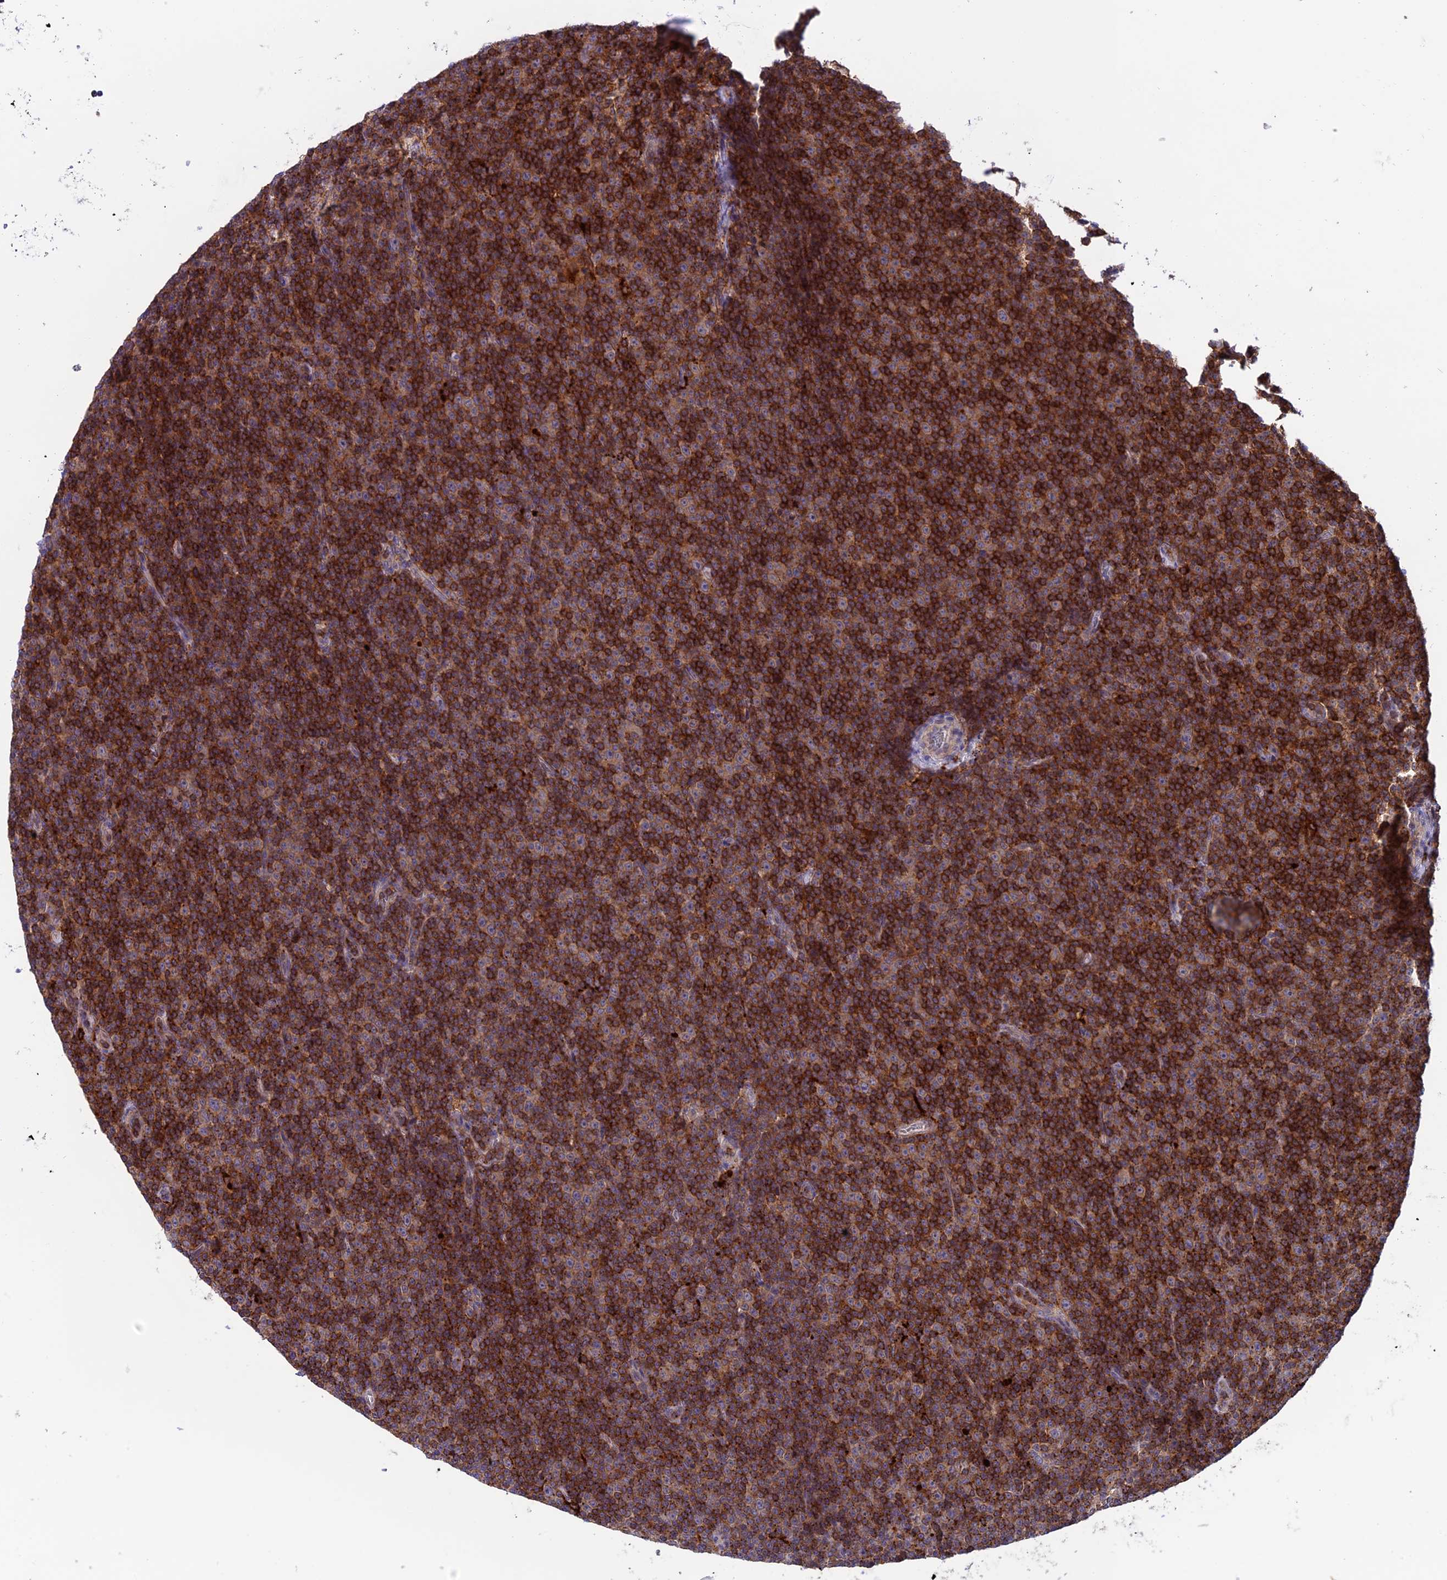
{"staining": {"intensity": "strong", "quantity": "25%-75%", "location": "cytoplasmic/membranous"}, "tissue": "lymphoma", "cell_type": "Tumor cells", "image_type": "cancer", "snomed": [{"axis": "morphology", "description": "Malignant lymphoma, non-Hodgkin's type, Low grade"}, {"axis": "topography", "description": "Lymph node"}], "caption": "Protein analysis of lymphoma tissue shows strong cytoplasmic/membranous staining in about 25%-75% of tumor cells.", "gene": "ARHGEF18", "patient": {"sex": "female", "age": 67}}